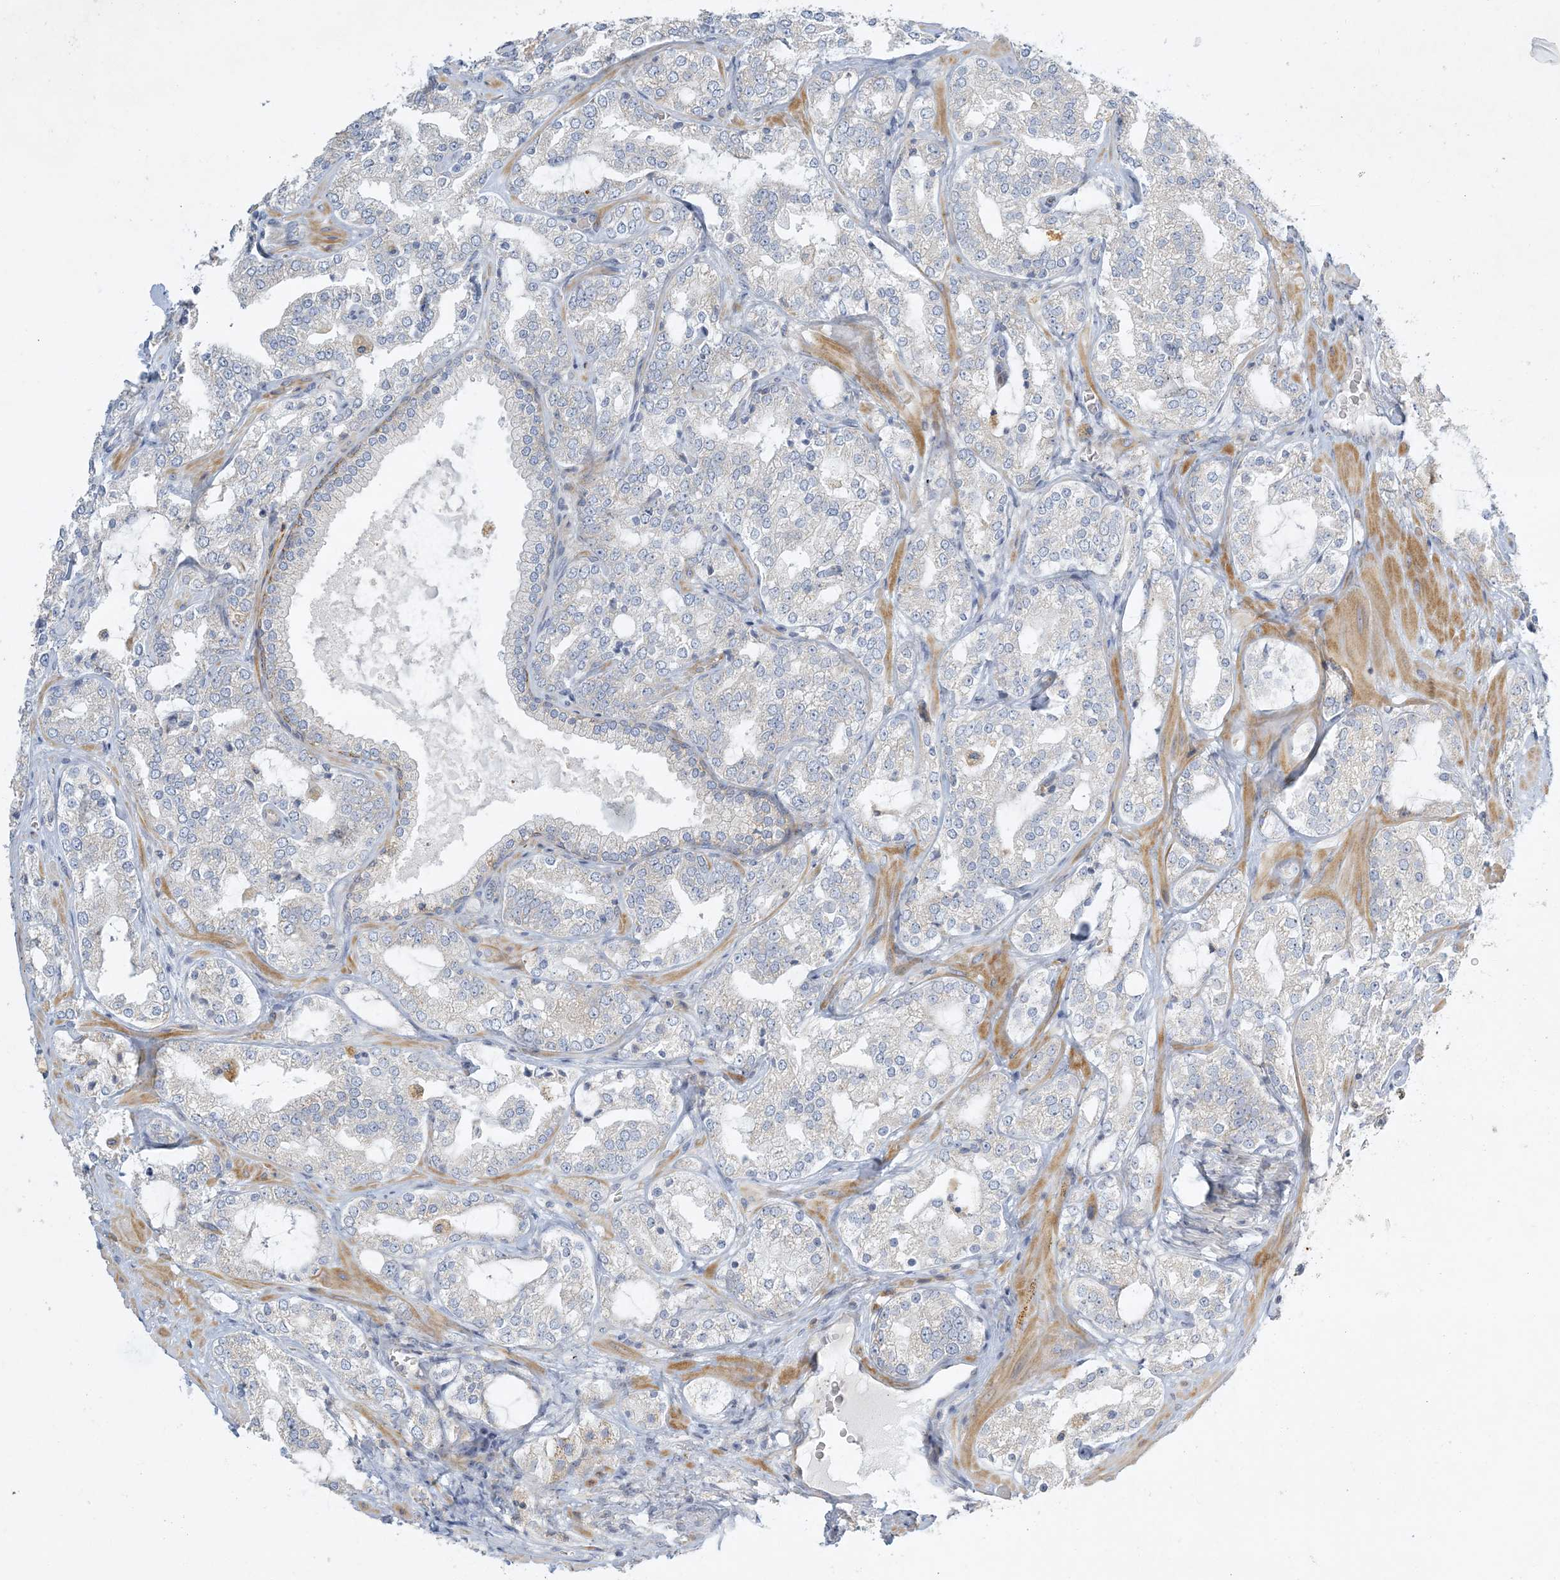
{"staining": {"intensity": "negative", "quantity": "none", "location": "none"}, "tissue": "prostate cancer", "cell_type": "Tumor cells", "image_type": "cancer", "snomed": [{"axis": "morphology", "description": "Adenocarcinoma, High grade"}, {"axis": "topography", "description": "Prostate"}], "caption": "IHC photomicrograph of human prostate cancer stained for a protein (brown), which shows no staining in tumor cells.", "gene": "LTN1", "patient": {"sex": "male", "age": 64}}